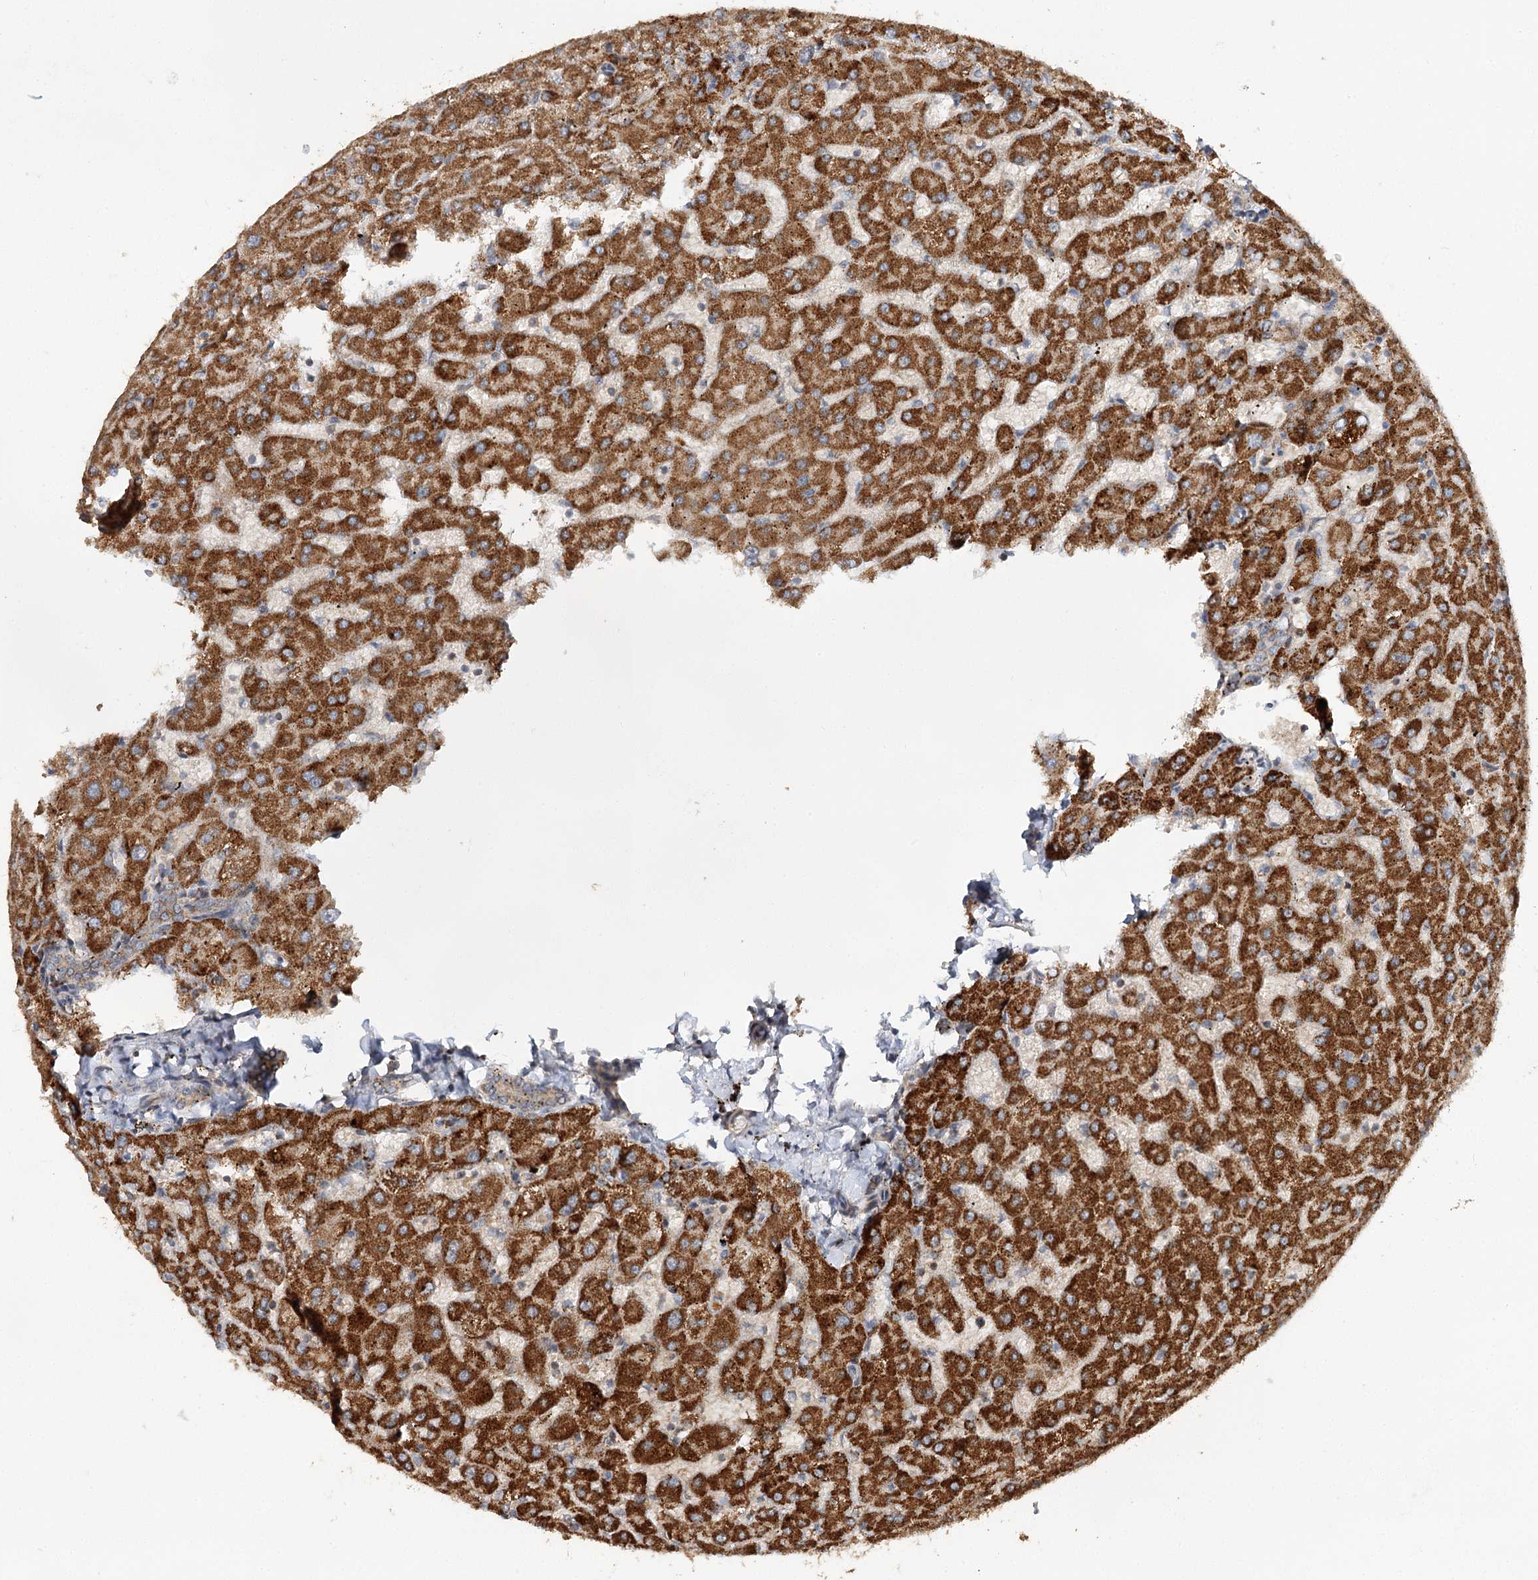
{"staining": {"intensity": "moderate", "quantity": ">75%", "location": "cytoplasmic/membranous"}, "tissue": "liver", "cell_type": "Cholangiocytes", "image_type": "normal", "snomed": [{"axis": "morphology", "description": "Normal tissue, NOS"}, {"axis": "topography", "description": "Liver"}], "caption": "Liver stained with immunohistochemistry reveals moderate cytoplasmic/membranous positivity in approximately >75% of cholangiocytes. The staining was performed using DAB (3,3'-diaminobenzidine) to visualize the protein expression in brown, while the nuclei were stained in blue with hematoxylin (Magnification: 20x).", "gene": "ZNRF3", "patient": {"sex": "female", "age": 63}}